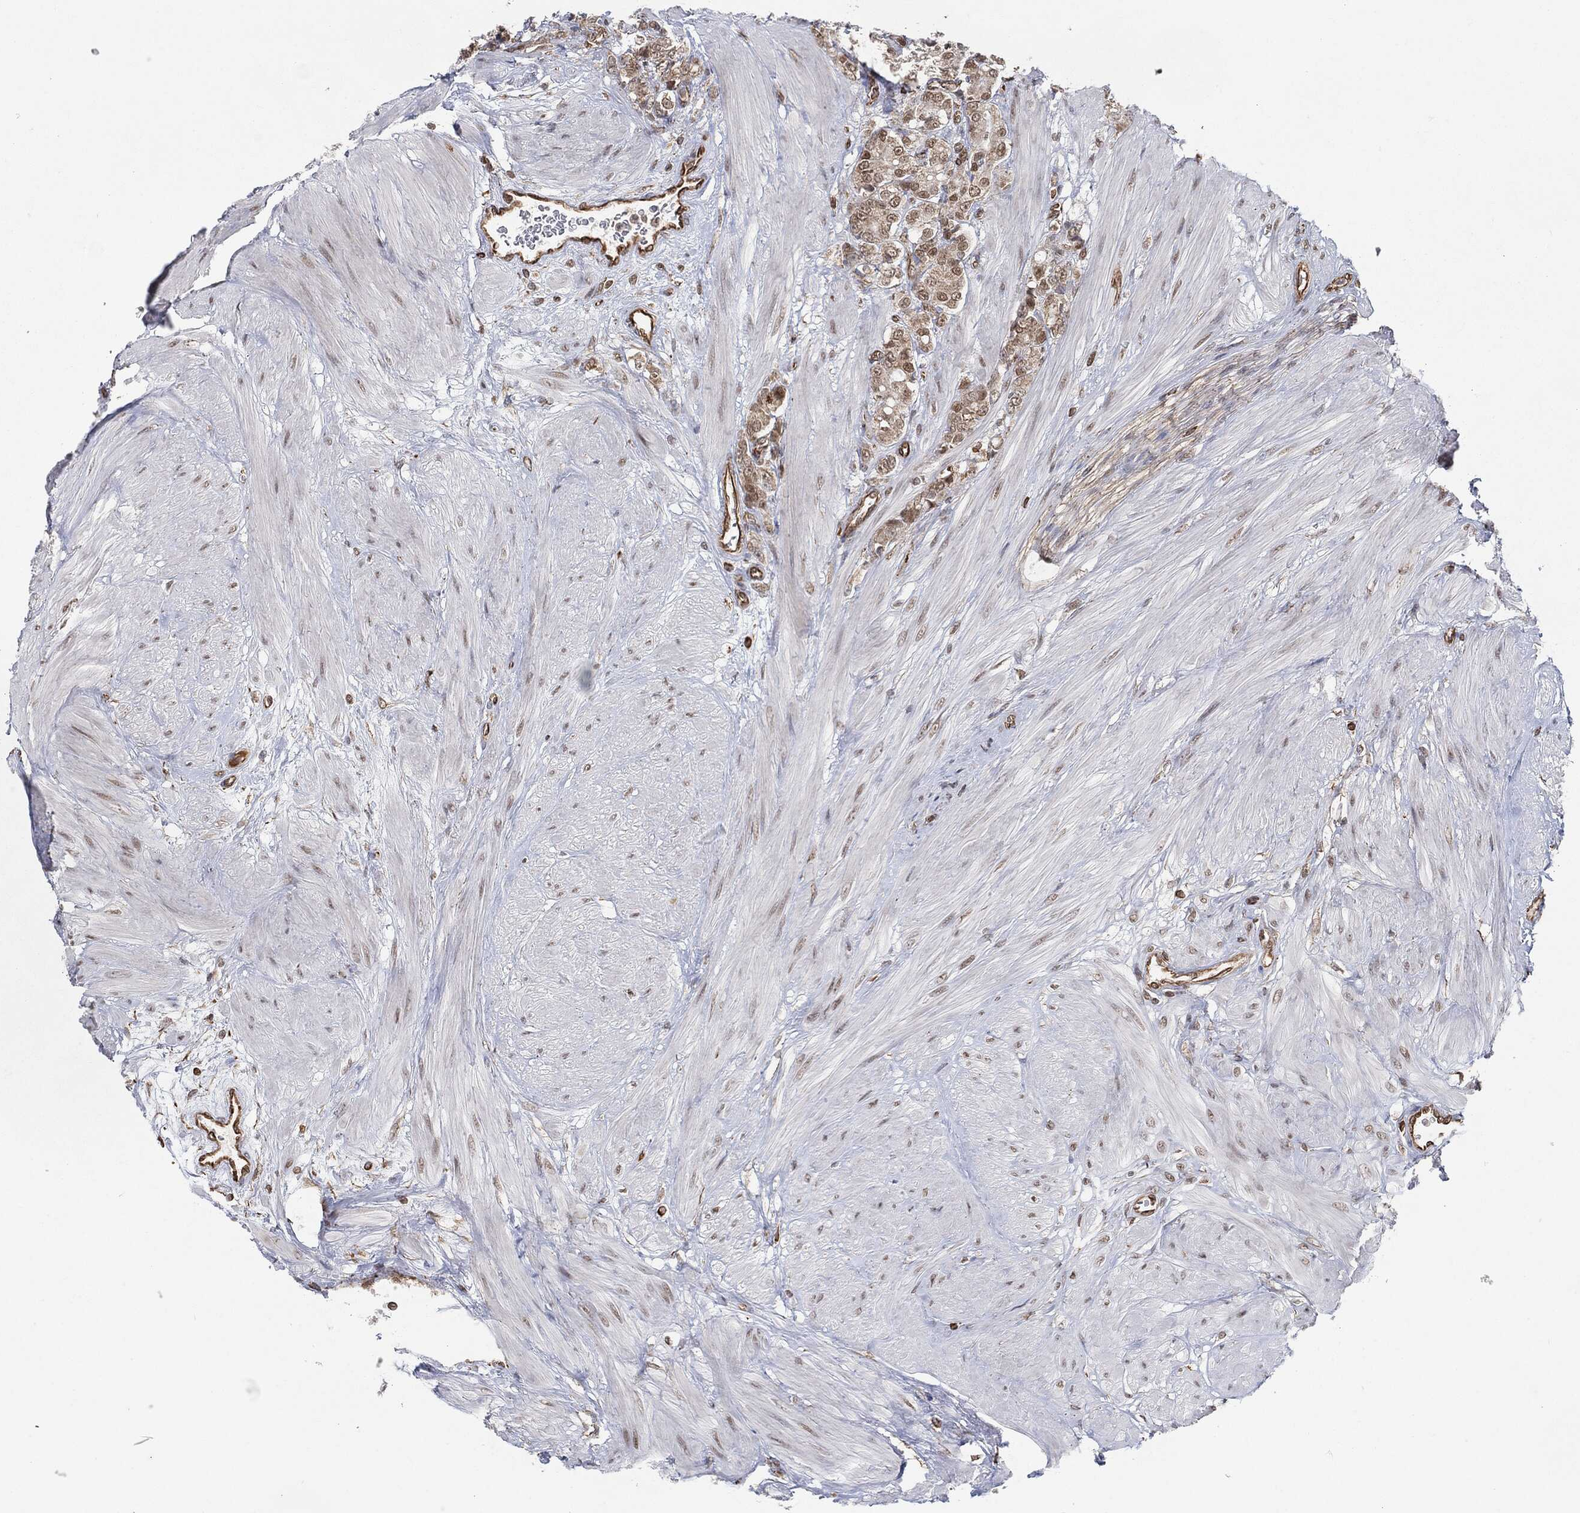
{"staining": {"intensity": "moderate", "quantity": "<25%", "location": "nuclear"}, "tissue": "prostate cancer", "cell_type": "Tumor cells", "image_type": "cancer", "snomed": [{"axis": "morphology", "description": "Adenocarcinoma, NOS"}, {"axis": "topography", "description": "Prostate and seminal vesicle, NOS"}, {"axis": "topography", "description": "Prostate"}], "caption": "Protein staining shows moderate nuclear staining in approximately <25% of tumor cells in prostate adenocarcinoma.", "gene": "TP53RK", "patient": {"sex": "male", "age": 67}}